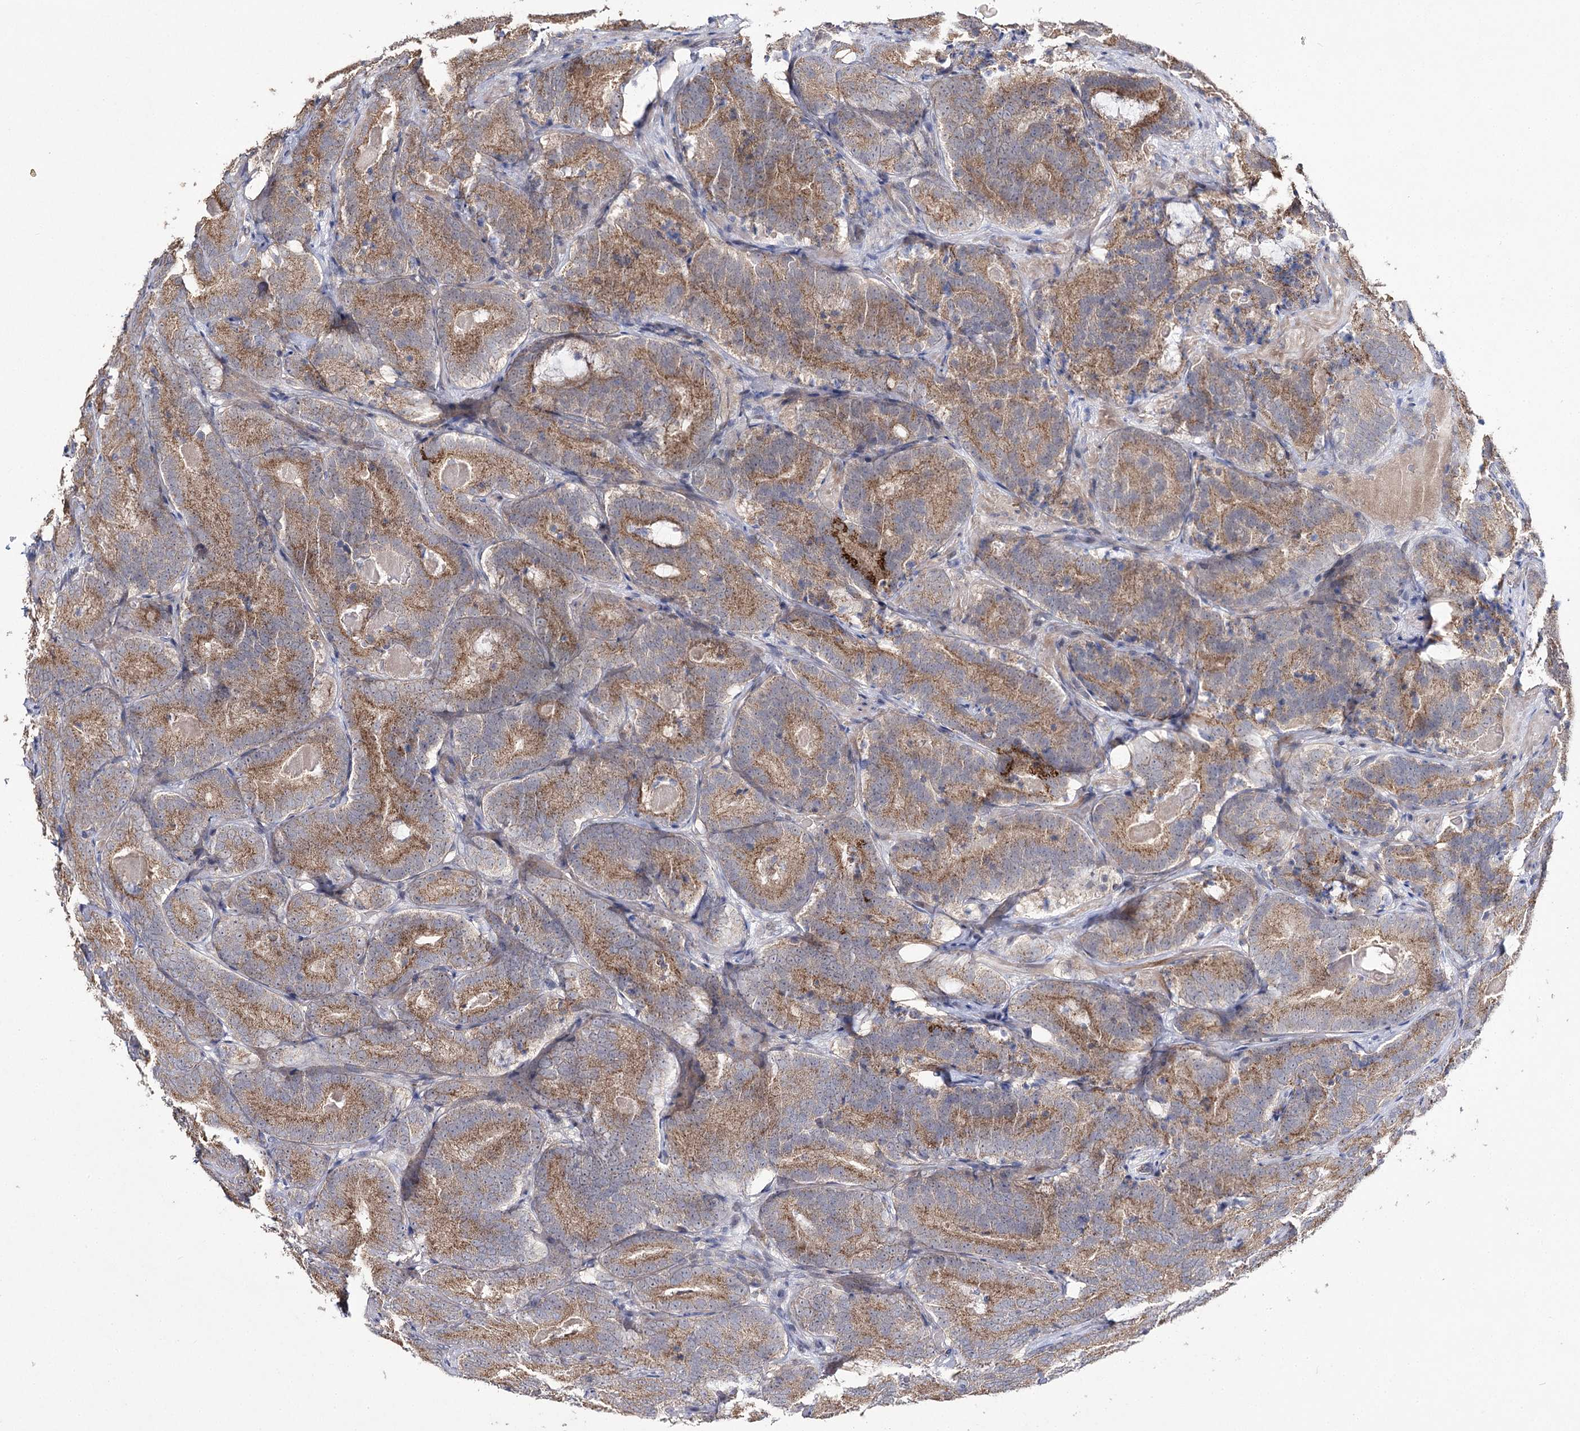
{"staining": {"intensity": "moderate", "quantity": ">75%", "location": "cytoplasmic/membranous"}, "tissue": "prostate cancer", "cell_type": "Tumor cells", "image_type": "cancer", "snomed": [{"axis": "morphology", "description": "Adenocarcinoma, High grade"}, {"axis": "topography", "description": "Prostate"}], "caption": "Prostate cancer was stained to show a protein in brown. There is medium levels of moderate cytoplasmic/membranous positivity in about >75% of tumor cells.", "gene": "AURKC", "patient": {"sex": "male", "age": 57}}